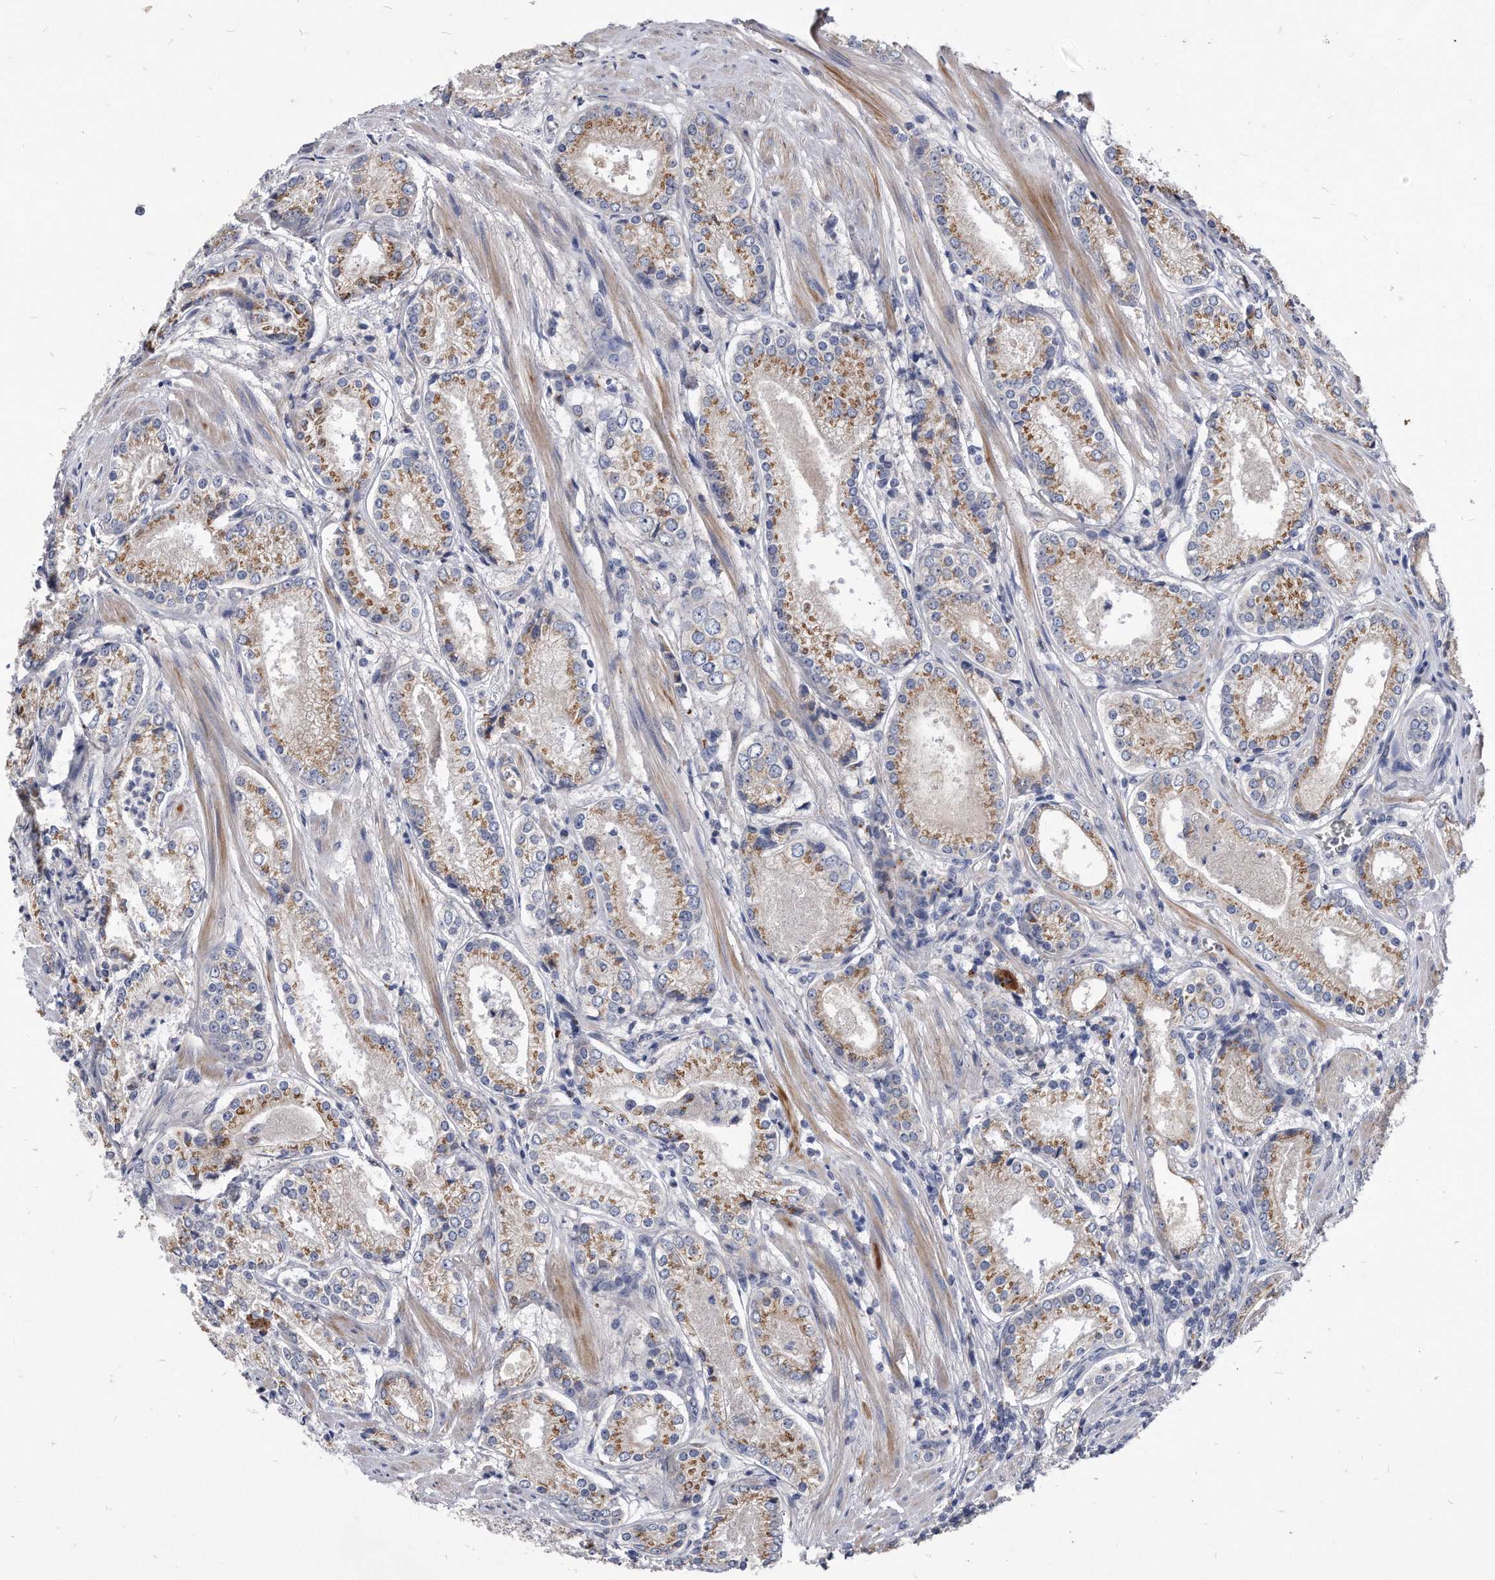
{"staining": {"intensity": "moderate", "quantity": "25%-75%", "location": "cytoplasmic/membranous"}, "tissue": "prostate cancer", "cell_type": "Tumor cells", "image_type": "cancer", "snomed": [{"axis": "morphology", "description": "Adenocarcinoma, Low grade"}, {"axis": "topography", "description": "Prostate"}], "caption": "Protein expression analysis of human prostate cancer reveals moderate cytoplasmic/membranous expression in about 25%-75% of tumor cells.", "gene": "MGAT4A", "patient": {"sex": "male", "age": 54}}